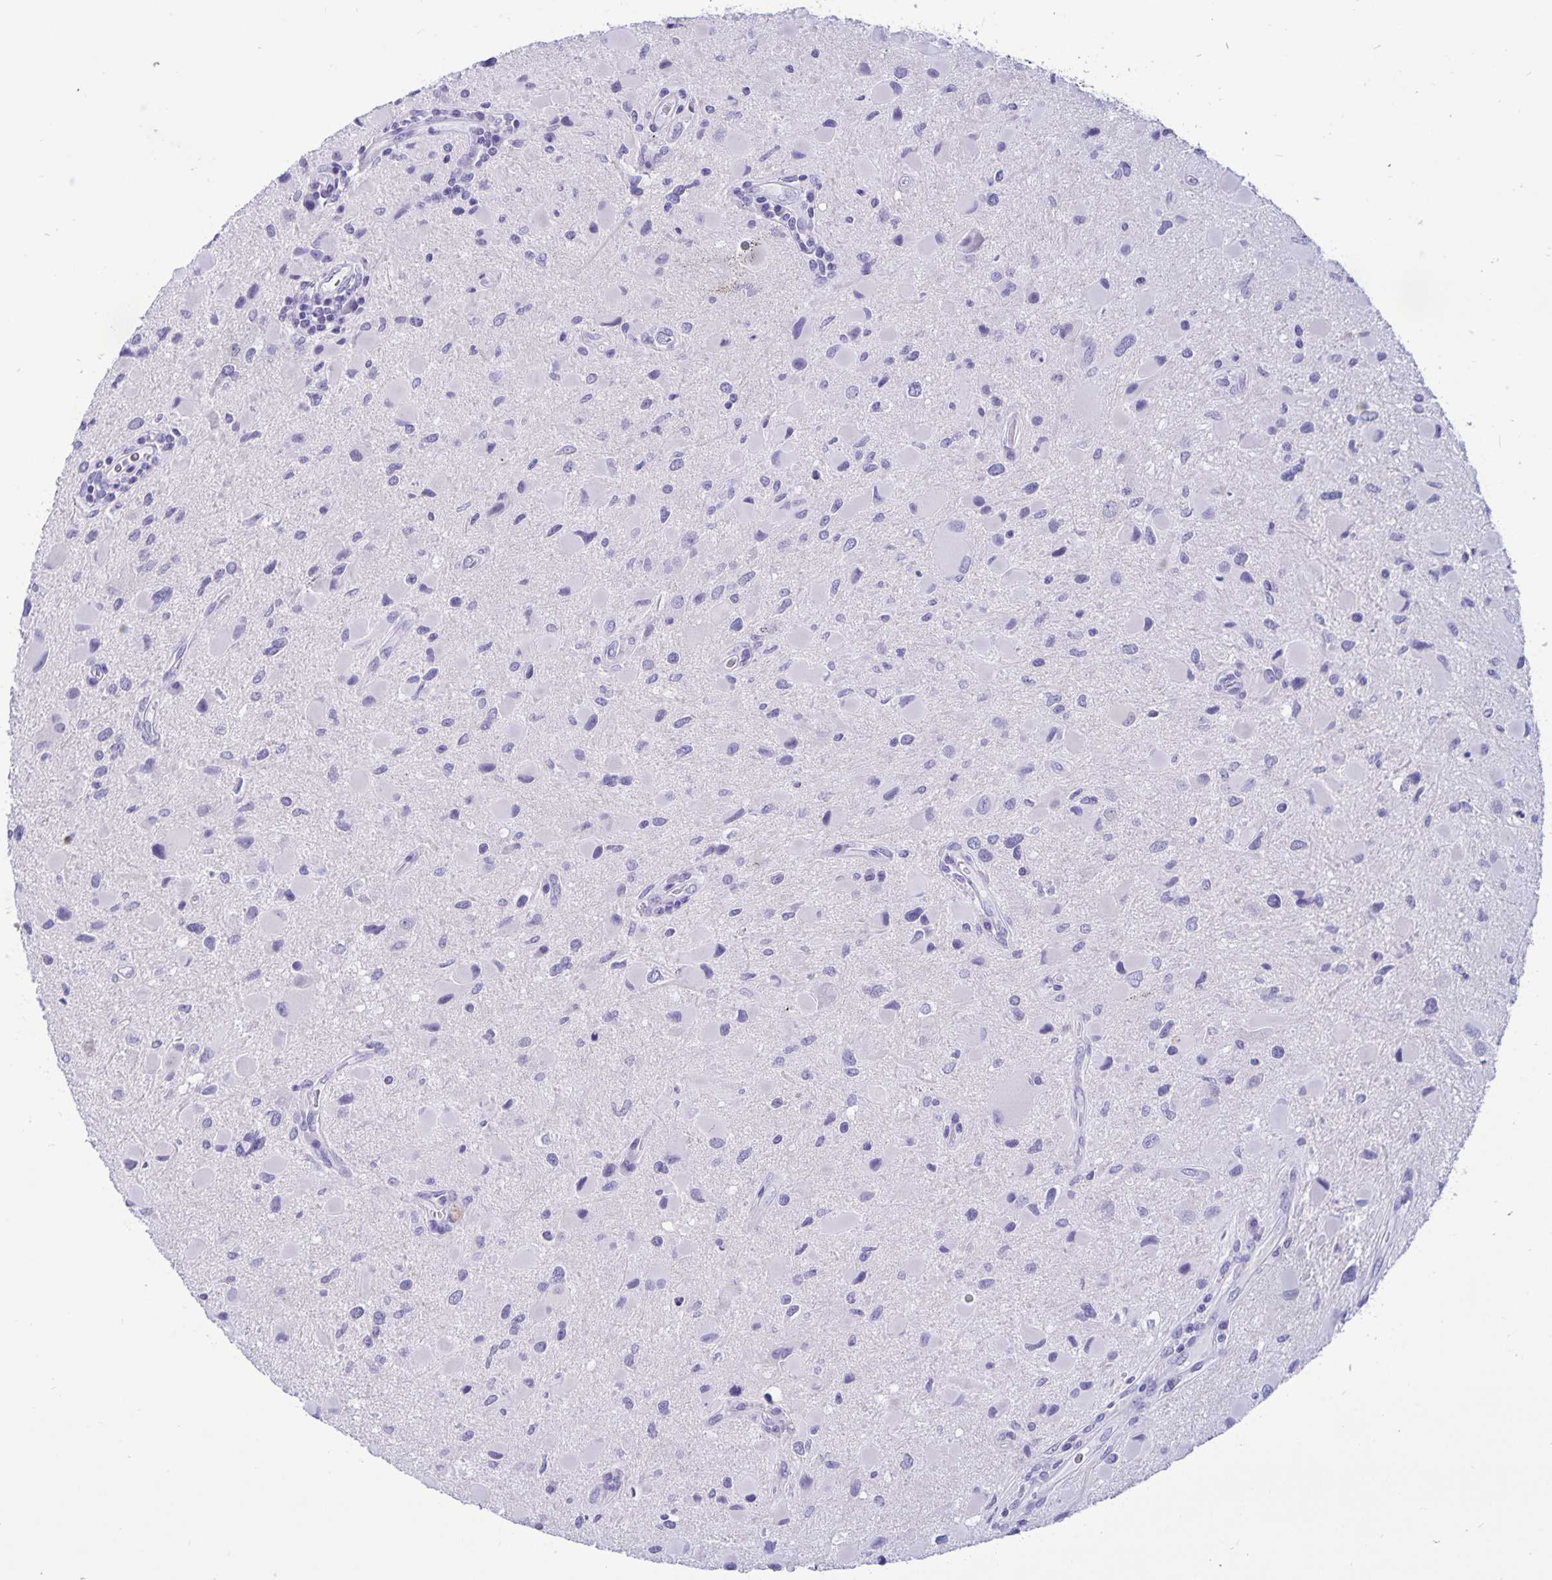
{"staining": {"intensity": "negative", "quantity": "none", "location": "none"}, "tissue": "glioma", "cell_type": "Tumor cells", "image_type": "cancer", "snomed": [{"axis": "morphology", "description": "Glioma, malignant, Low grade"}, {"axis": "topography", "description": "Brain"}], "caption": "Immunohistochemistry (IHC) image of low-grade glioma (malignant) stained for a protein (brown), which exhibits no expression in tumor cells.", "gene": "BPIFA3", "patient": {"sex": "female", "age": 32}}